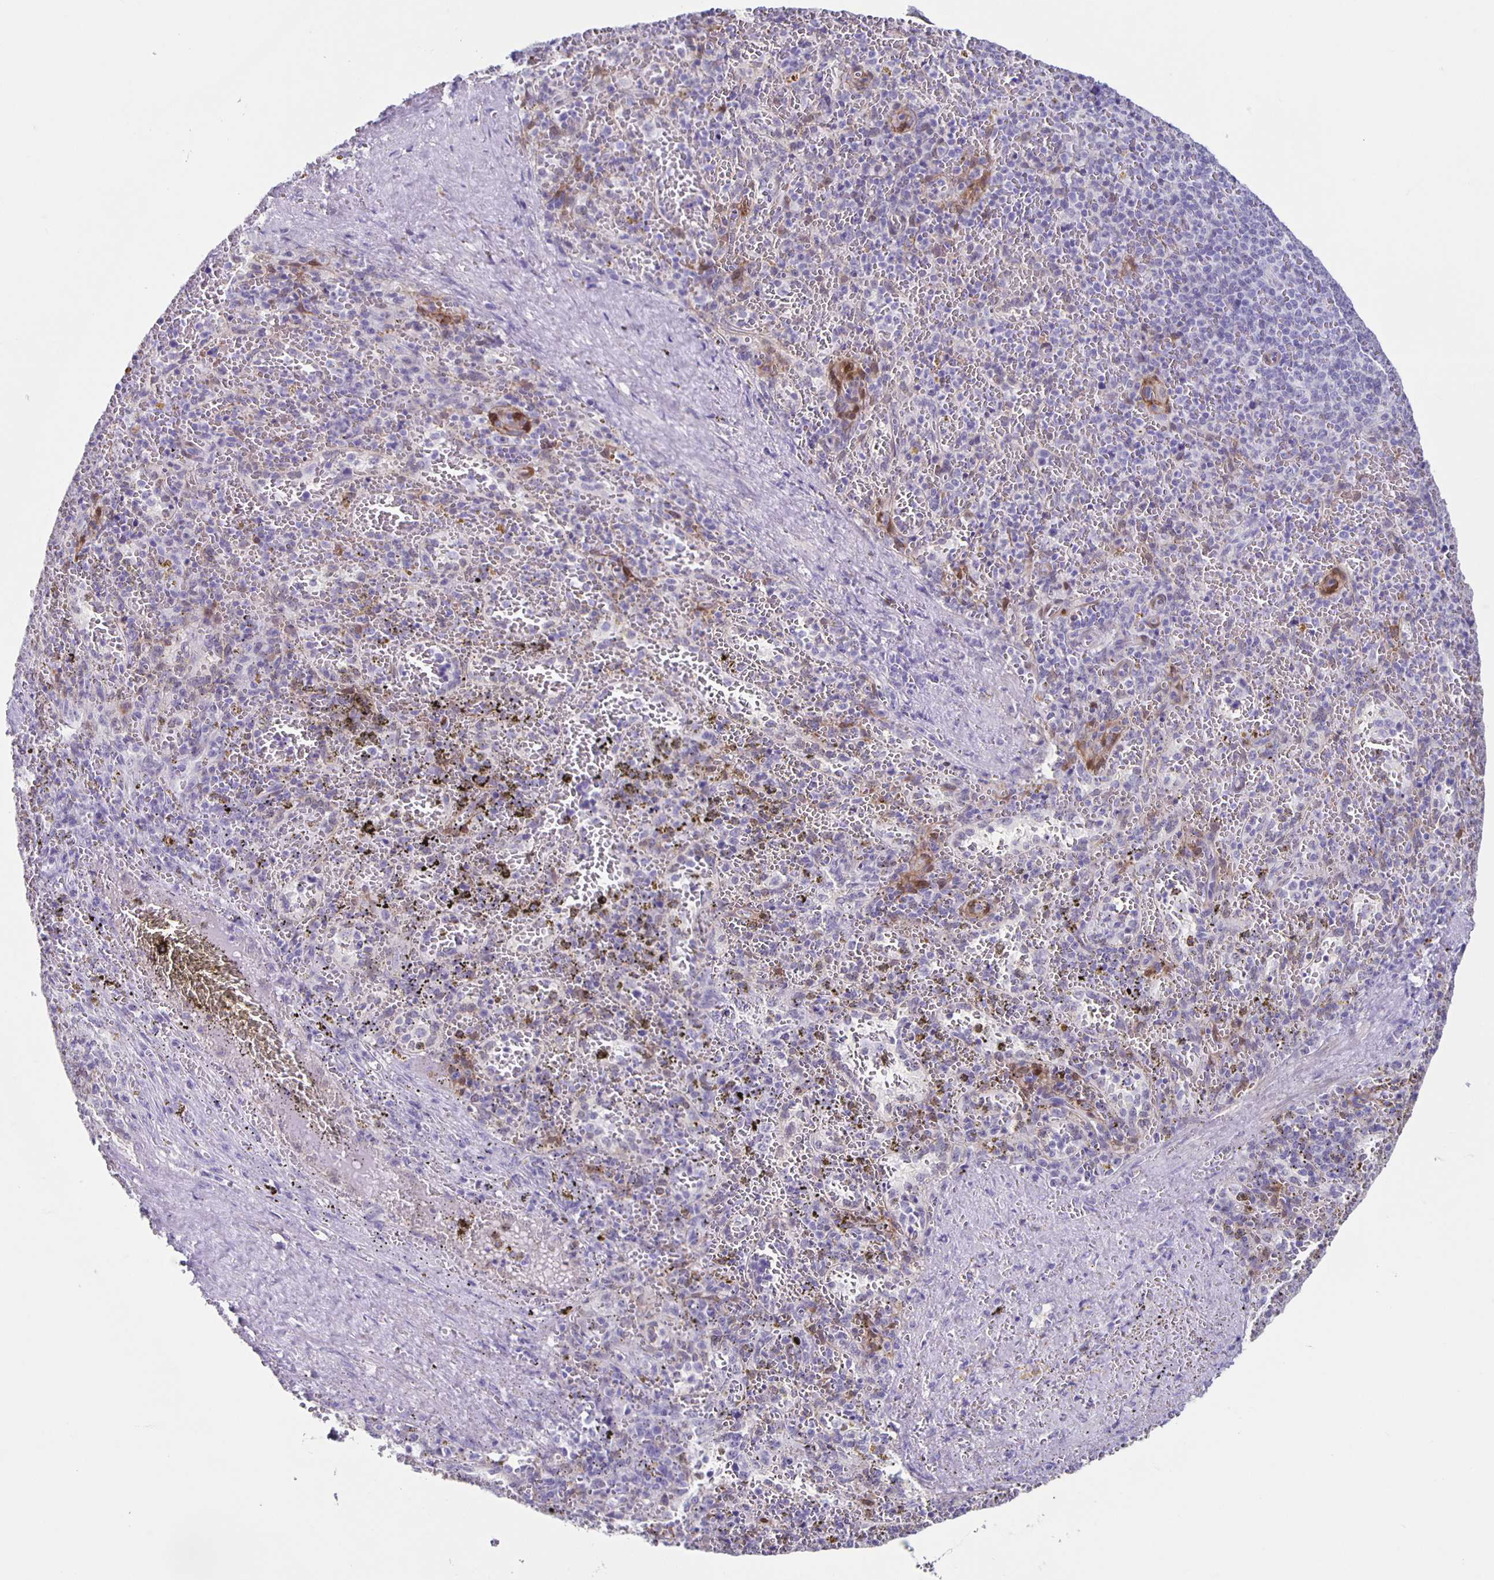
{"staining": {"intensity": "negative", "quantity": "none", "location": "none"}, "tissue": "spleen", "cell_type": "Cells in red pulp", "image_type": "normal", "snomed": [{"axis": "morphology", "description": "Normal tissue, NOS"}, {"axis": "topography", "description": "Spleen"}], "caption": "Cells in red pulp are negative for brown protein staining in unremarkable spleen. (Stains: DAB immunohistochemistry with hematoxylin counter stain, Microscopy: brightfield microscopy at high magnification).", "gene": "TPPP", "patient": {"sex": "female", "age": 50}}